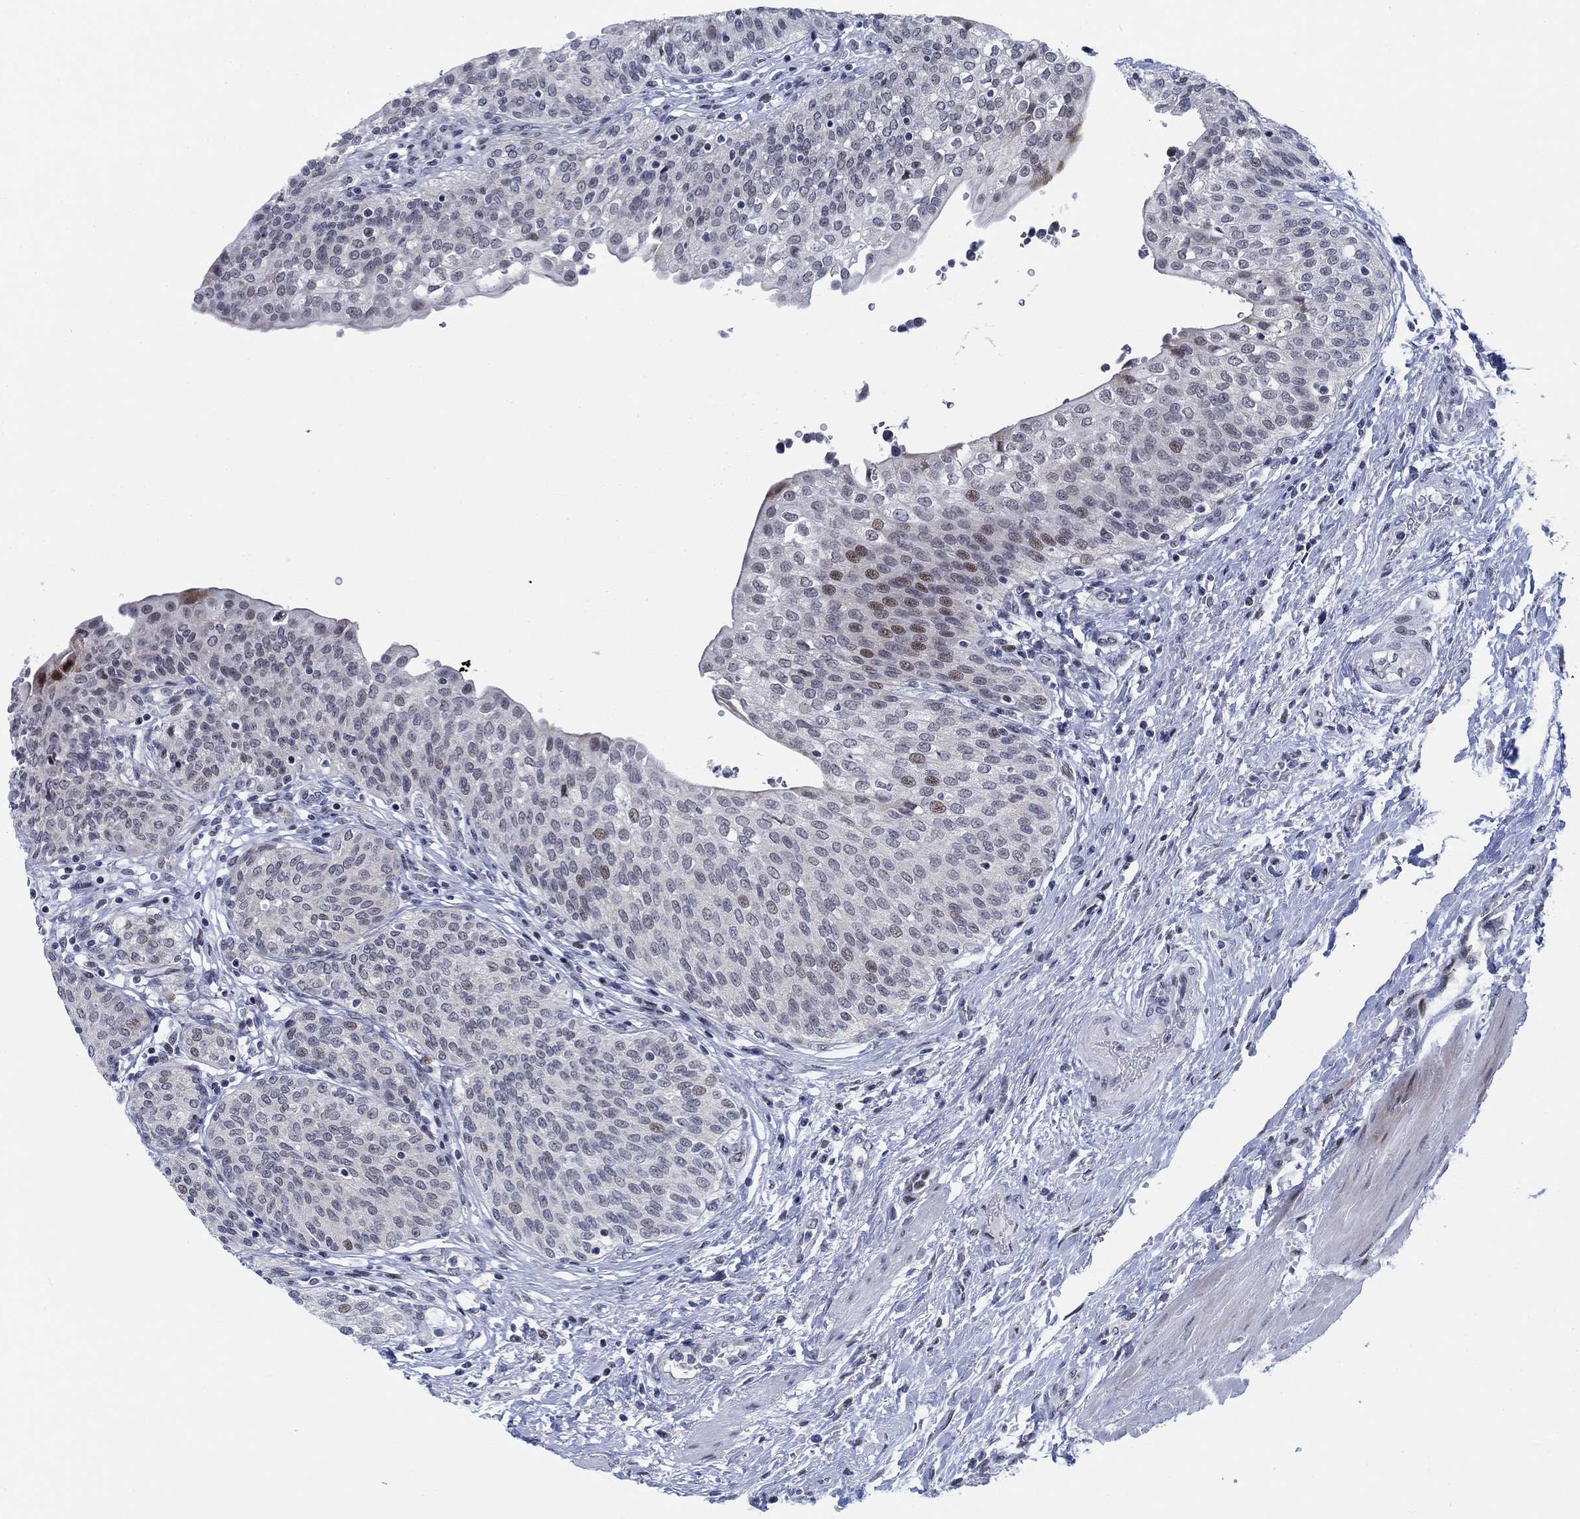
{"staining": {"intensity": "moderate", "quantity": "<25%", "location": "nuclear"}, "tissue": "urinary bladder", "cell_type": "Urothelial cells", "image_type": "normal", "snomed": [{"axis": "morphology", "description": "Normal tissue, NOS"}, {"axis": "morphology", "description": "Neoplasm, malignant, NOS"}, {"axis": "topography", "description": "Urinary bladder"}], "caption": "Approximately <25% of urothelial cells in benign urinary bladder exhibit moderate nuclear protein expression as visualized by brown immunohistochemical staining.", "gene": "NEU3", "patient": {"sex": "male", "age": 68}}